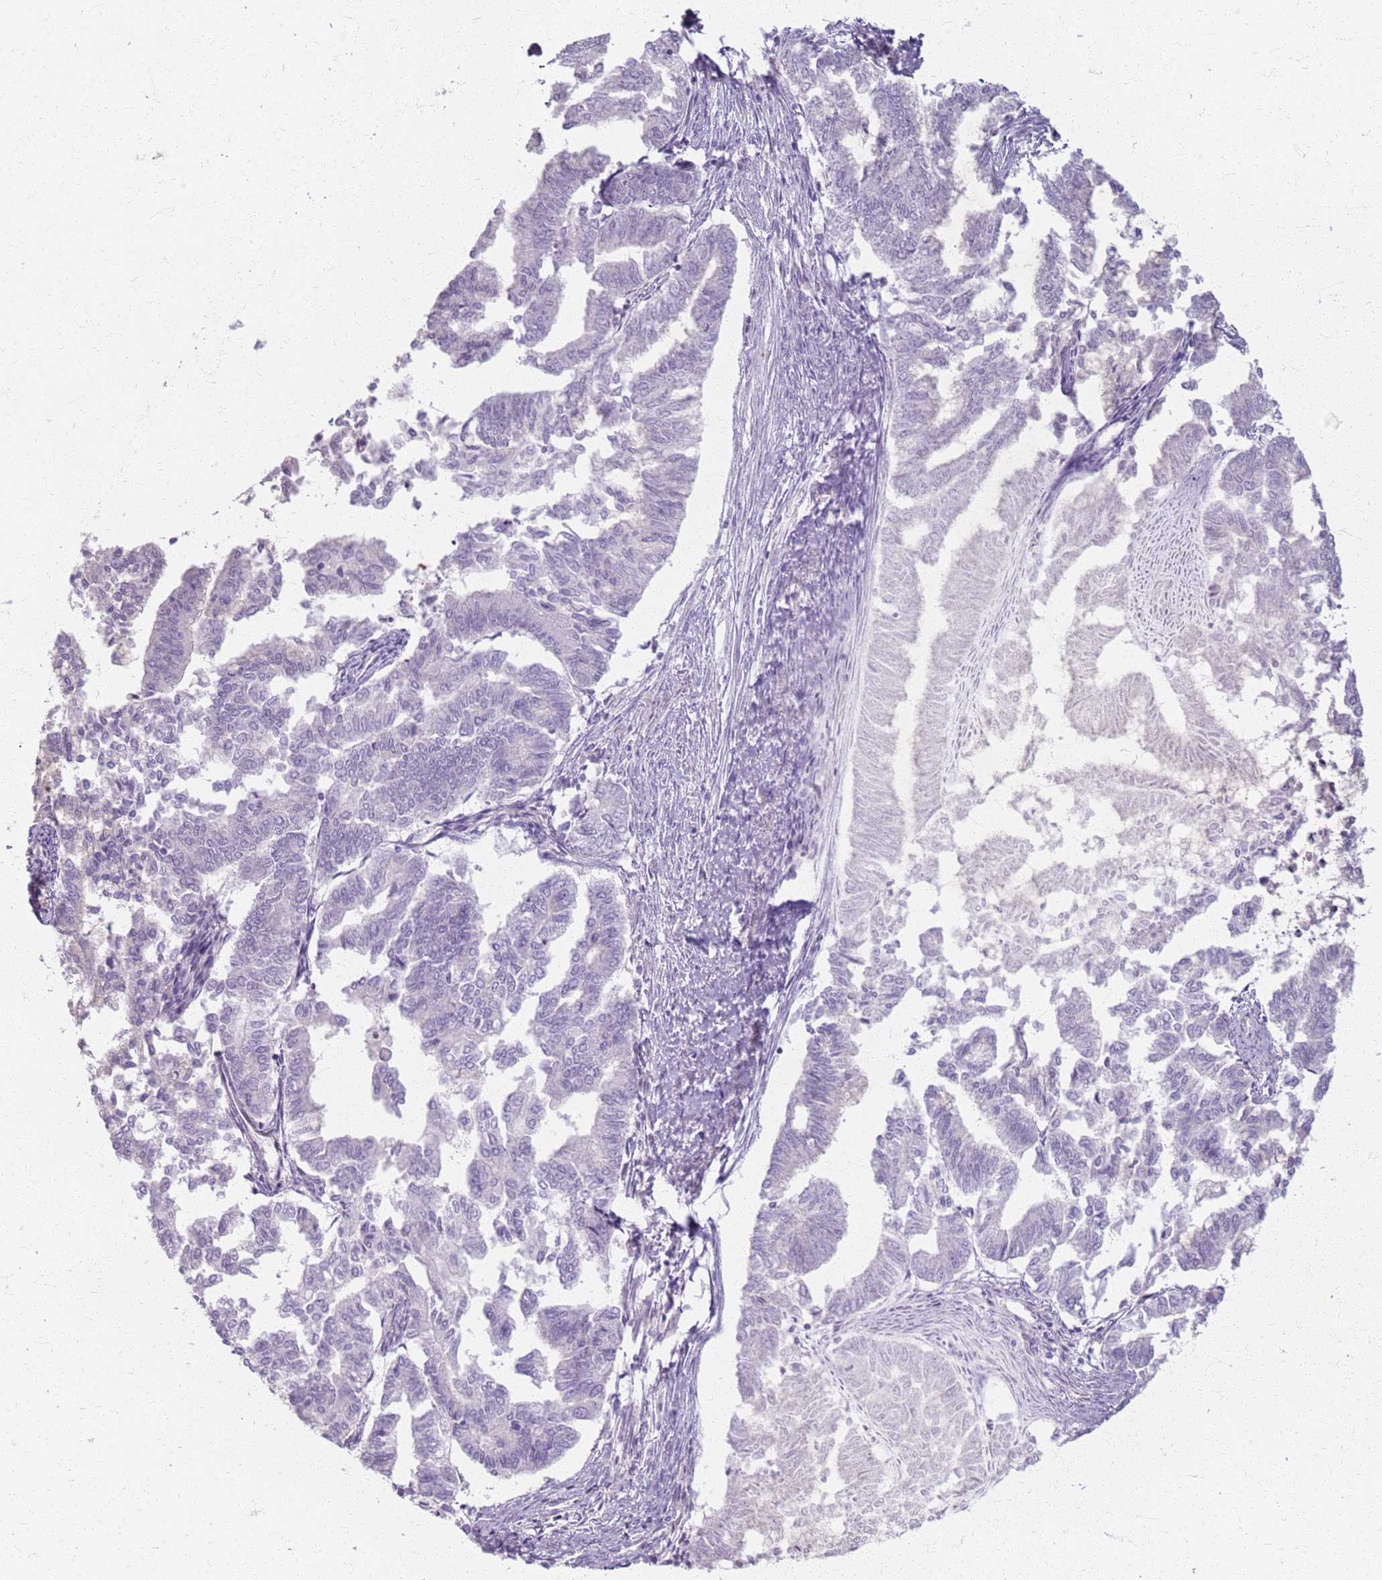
{"staining": {"intensity": "negative", "quantity": "none", "location": "none"}, "tissue": "endometrial cancer", "cell_type": "Tumor cells", "image_type": "cancer", "snomed": [{"axis": "morphology", "description": "Adenocarcinoma, NOS"}, {"axis": "topography", "description": "Endometrium"}], "caption": "IHC histopathology image of human endometrial cancer (adenocarcinoma) stained for a protein (brown), which reveals no positivity in tumor cells. The staining is performed using DAB brown chromogen with nuclei counter-stained in using hematoxylin.", "gene": "CSRP3", "patient": {"sex": "female", "age": 79}}